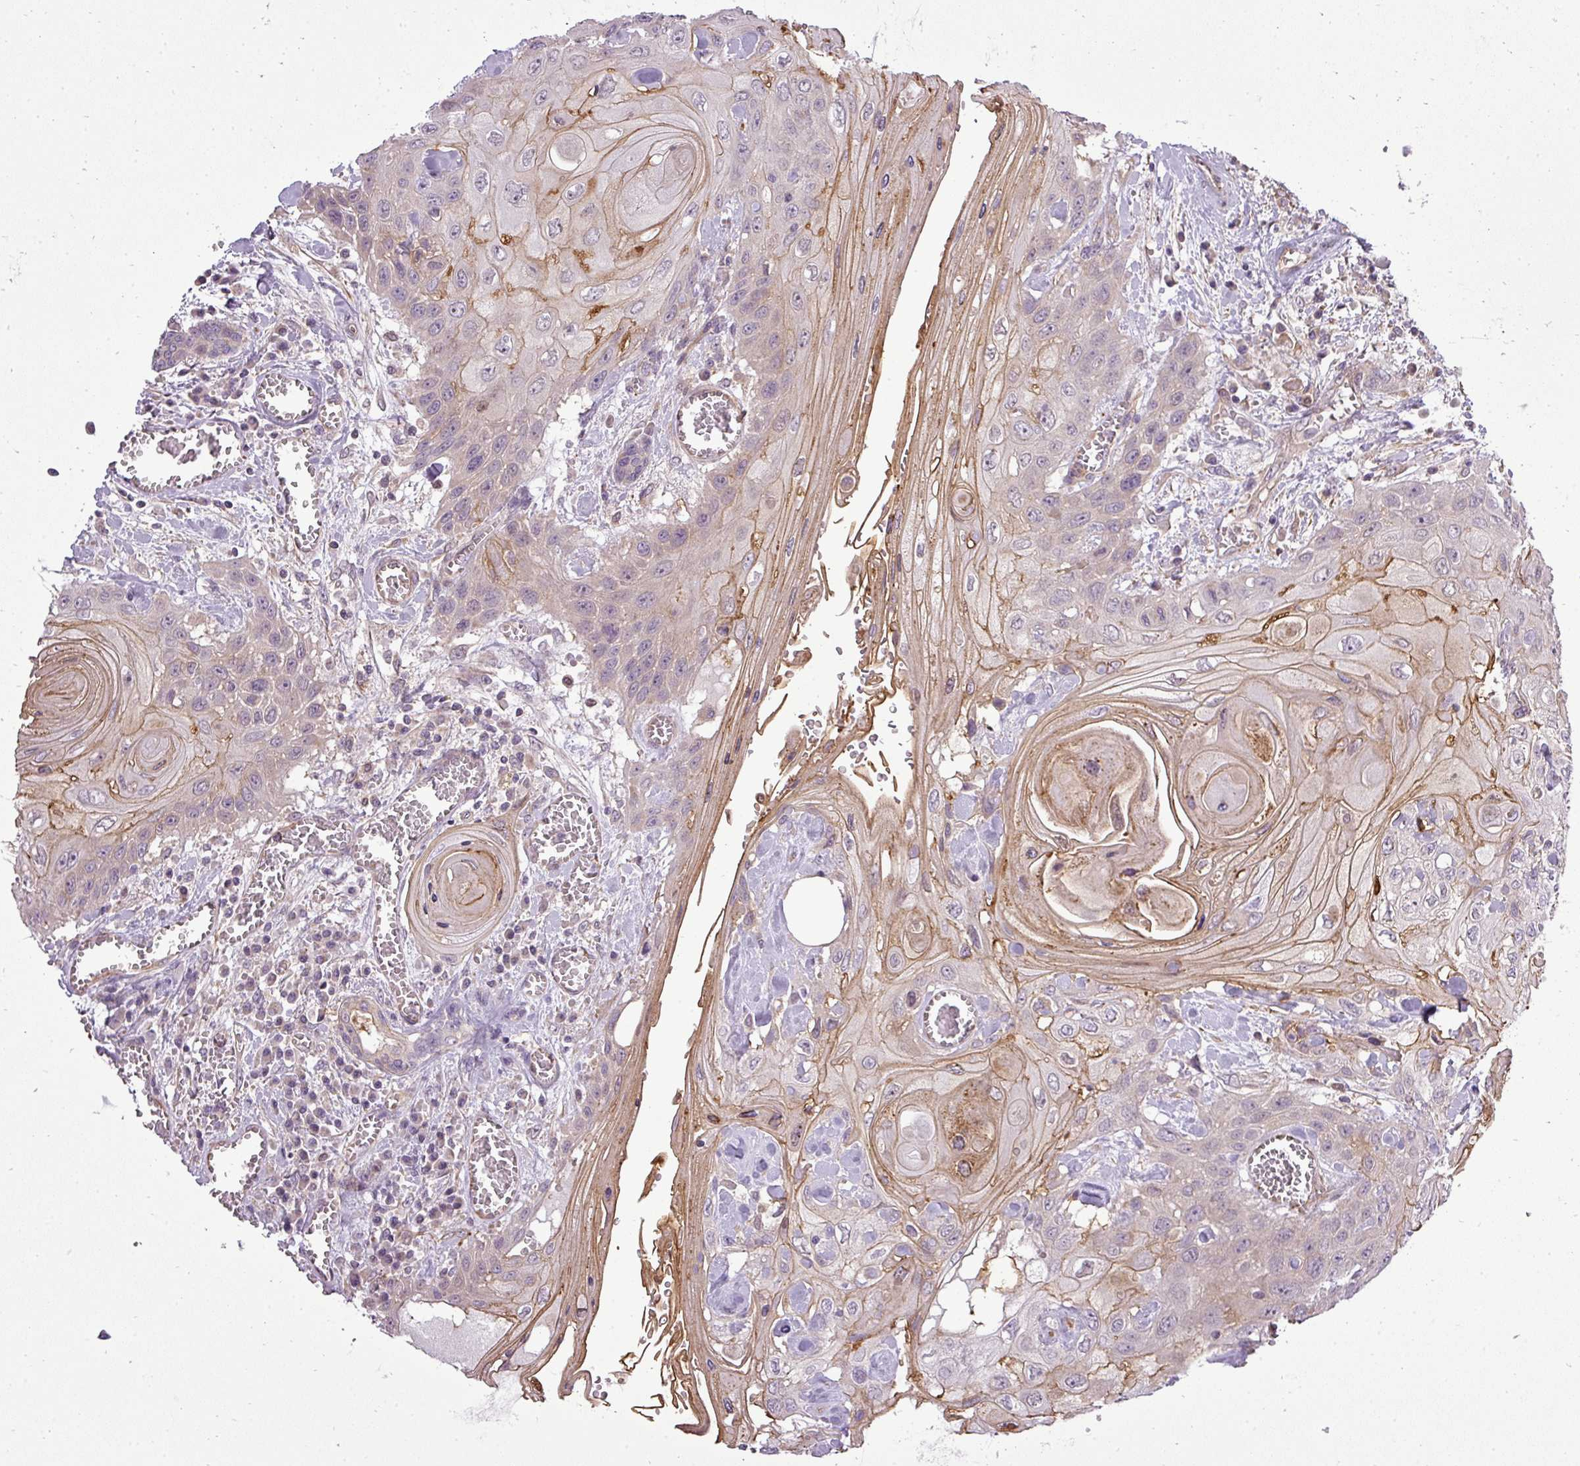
{"staining": {"intensity": "negative", "quantity": "none", "location": "none"}, "tissue": "head and neck cancer", "cell_type": "Tumor cells", "image_type": "cancer", "snomed": [{"axis": "morphology", "description": "Squamous cell carcinoma, NOS"}, {"axis": "topography", "description": "Head-Neck"}], "caption": "The image demonstrates no significant staining in tumor cells of head and neck squamous cell carcinoma.", "gene": "PDRG1", "patient": {"sex": "female", "age": 43}}